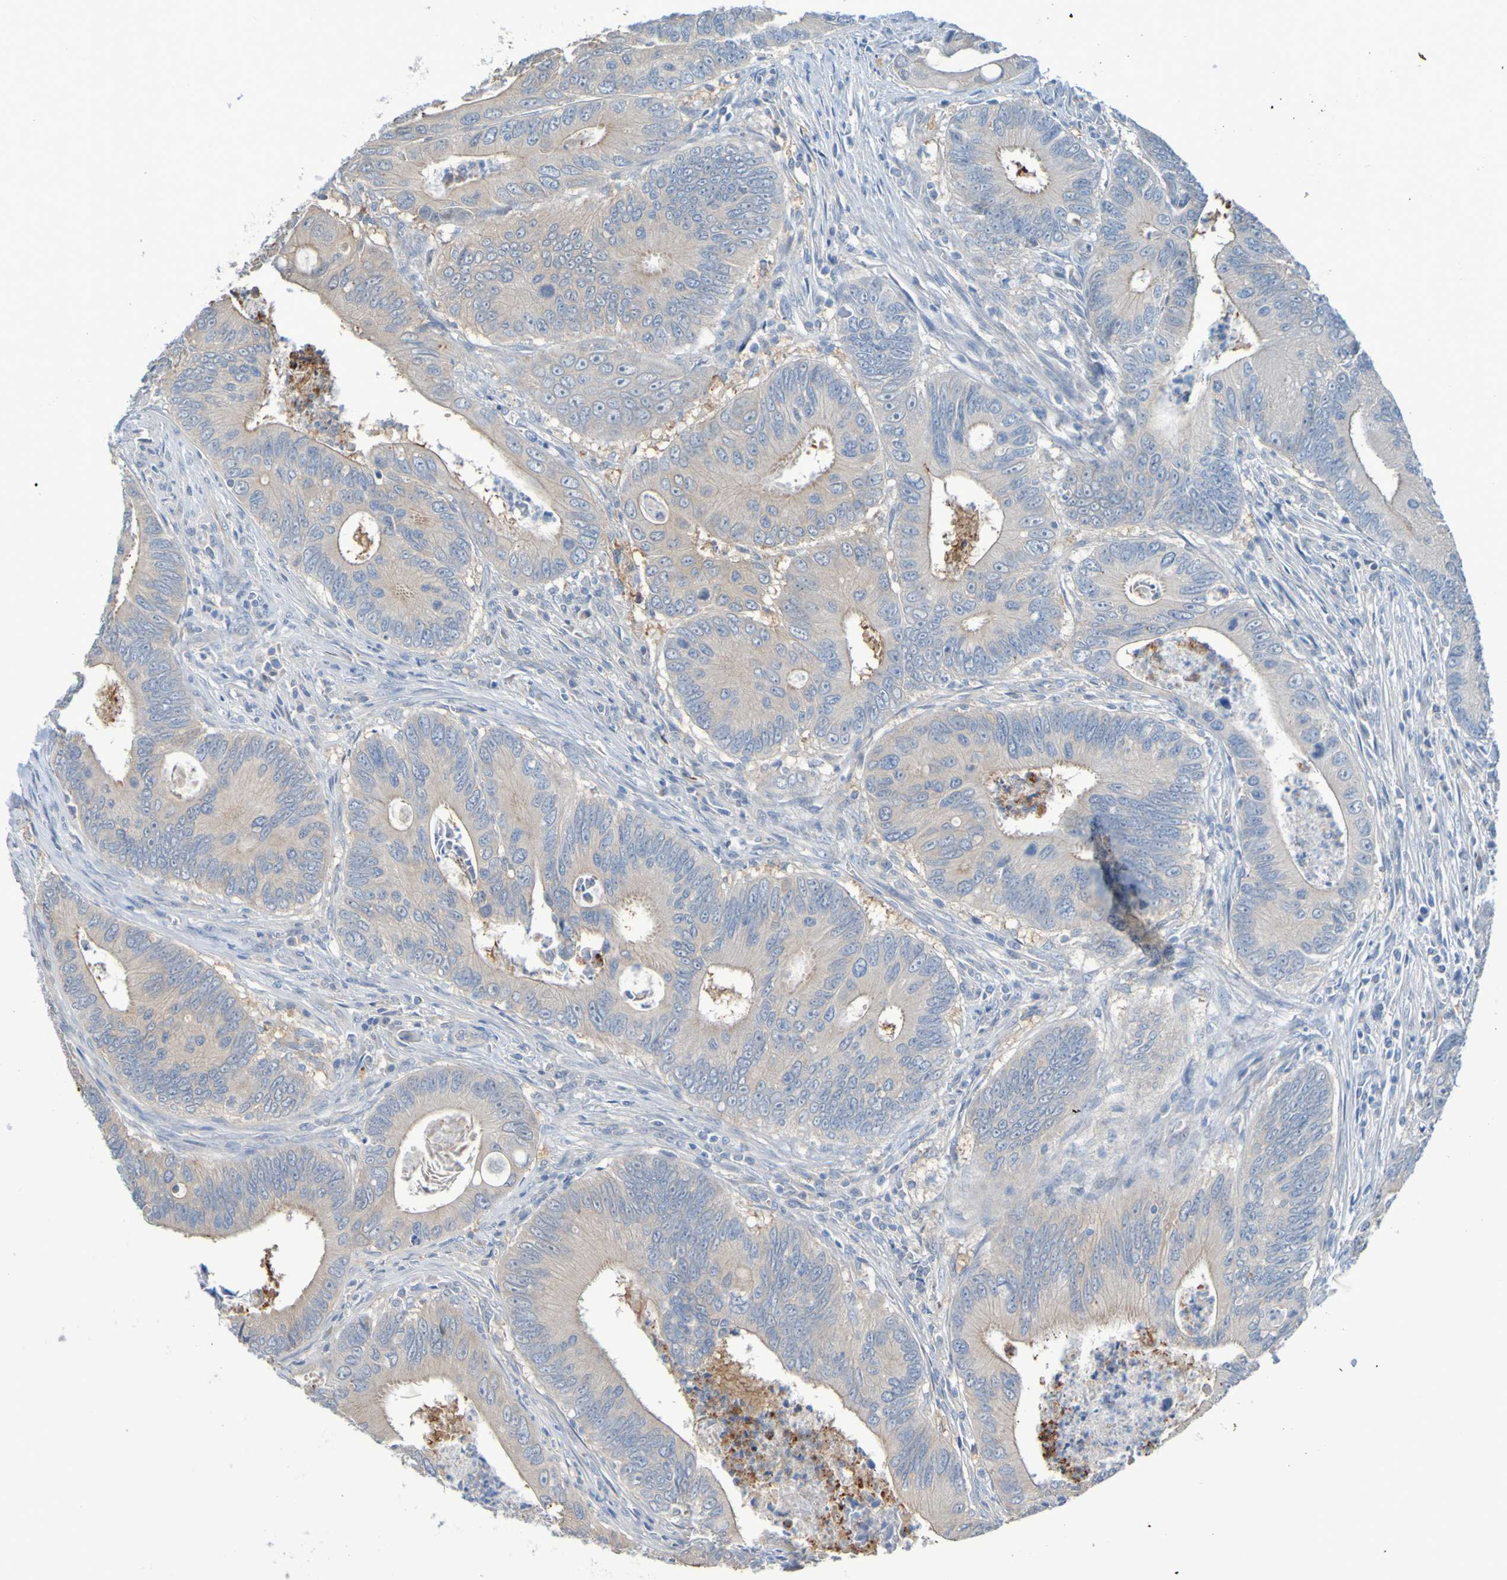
{"staining": {"intensity": "weak", "quantity": "25%-75%", "location": "cytoplasmic/membranous"}, "tissue": "colorectal cancer", "cell_type": "Tumor cells", "image_type": "cancer", "snomed": [{"axis": "morphology", "description": "Inflammation, NOS"}, {"axis": "morphology", "description": "Adenocarcinoma, NOS"}, {"axis": "topography", "description": "Colon"}], "caption": "Human adenocarcinoma (colorectal) stained with a protein marker exhibits weak staining in tumor cells.", "gene": "NPRL3", "patient": {"sex": "male", "age": 72}}